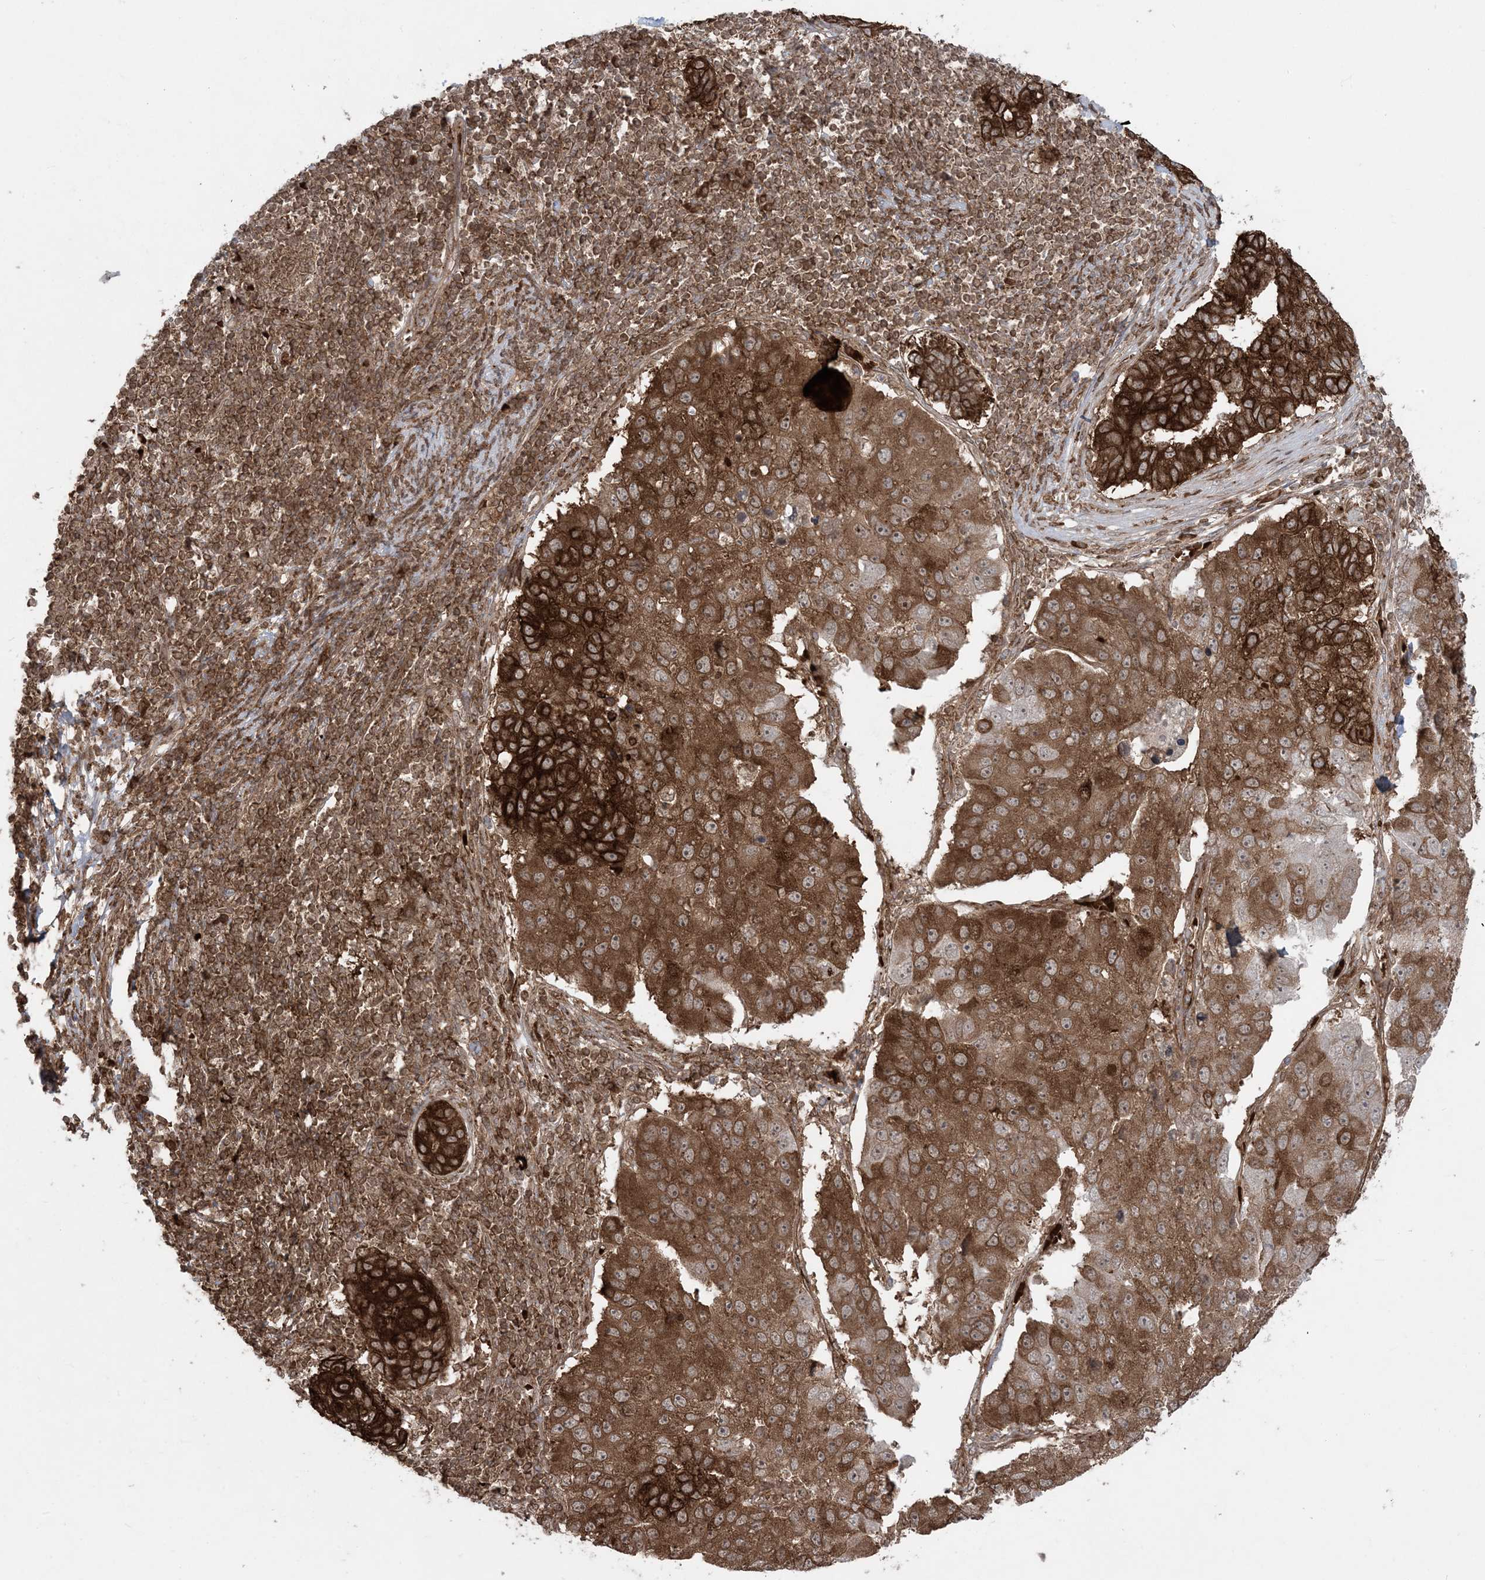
{"staining": {"intensity": "strong", "quantity": ">75%", "location": "cytoplasmic/membranous"}, "tissue": "pancreatic cancer", "cell_type": "Tumor cells", "image_type": "cancer", "snomed": [{"axis": "morphology", "description": "Adenocarcinoma, NOS"}, {"axis": "topography", "description": "Pancreas"}], "caption": "A brown stain shows strong cytoplasmic/membranous positivity of a protein in human adenocarcinoma (pancreatic) tumor cells.", "gene": "DDX19B", "patient": {"sex": "female", "age": 61}}